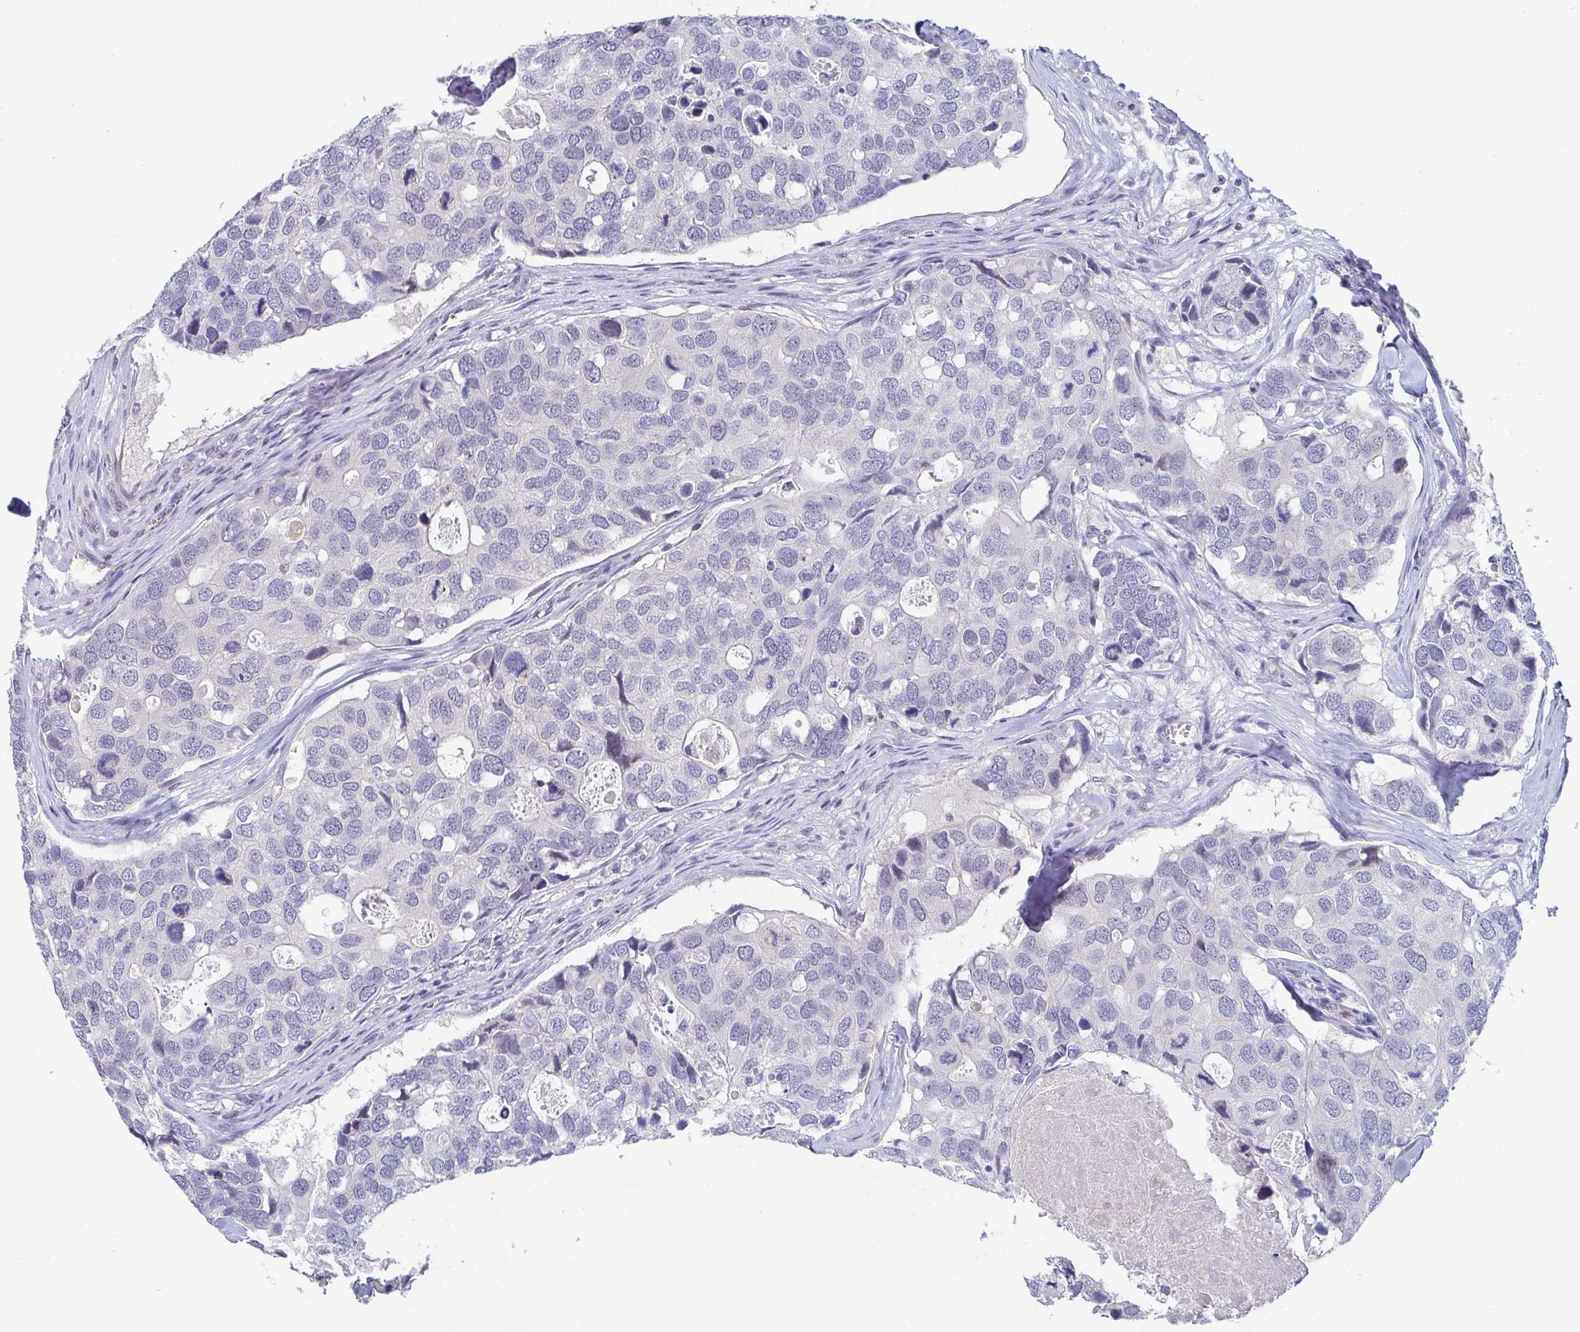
{"staining": {"intensity": "negative", "quantity": "none", "location": "none"}, "tissue": "breast cancer", "cell_type": "Tumor cells", "image_type": "cancer", "snomed": [{"axis": "morphology", "description": "Duct carcinoma"}, {"axis": "topography", "description": "Breast"}], "caption": "The micrograph displays no staining of tumor cells in breast cancer (intraductal carcinoma). The staining was performed using DAB to visualize the protein expression in brown, while the nuclei were stained in blue with hematoxylin (Magnification: 20x).", "gene": "FAM156B", "patient": {"sex": "female", "age": 83}}